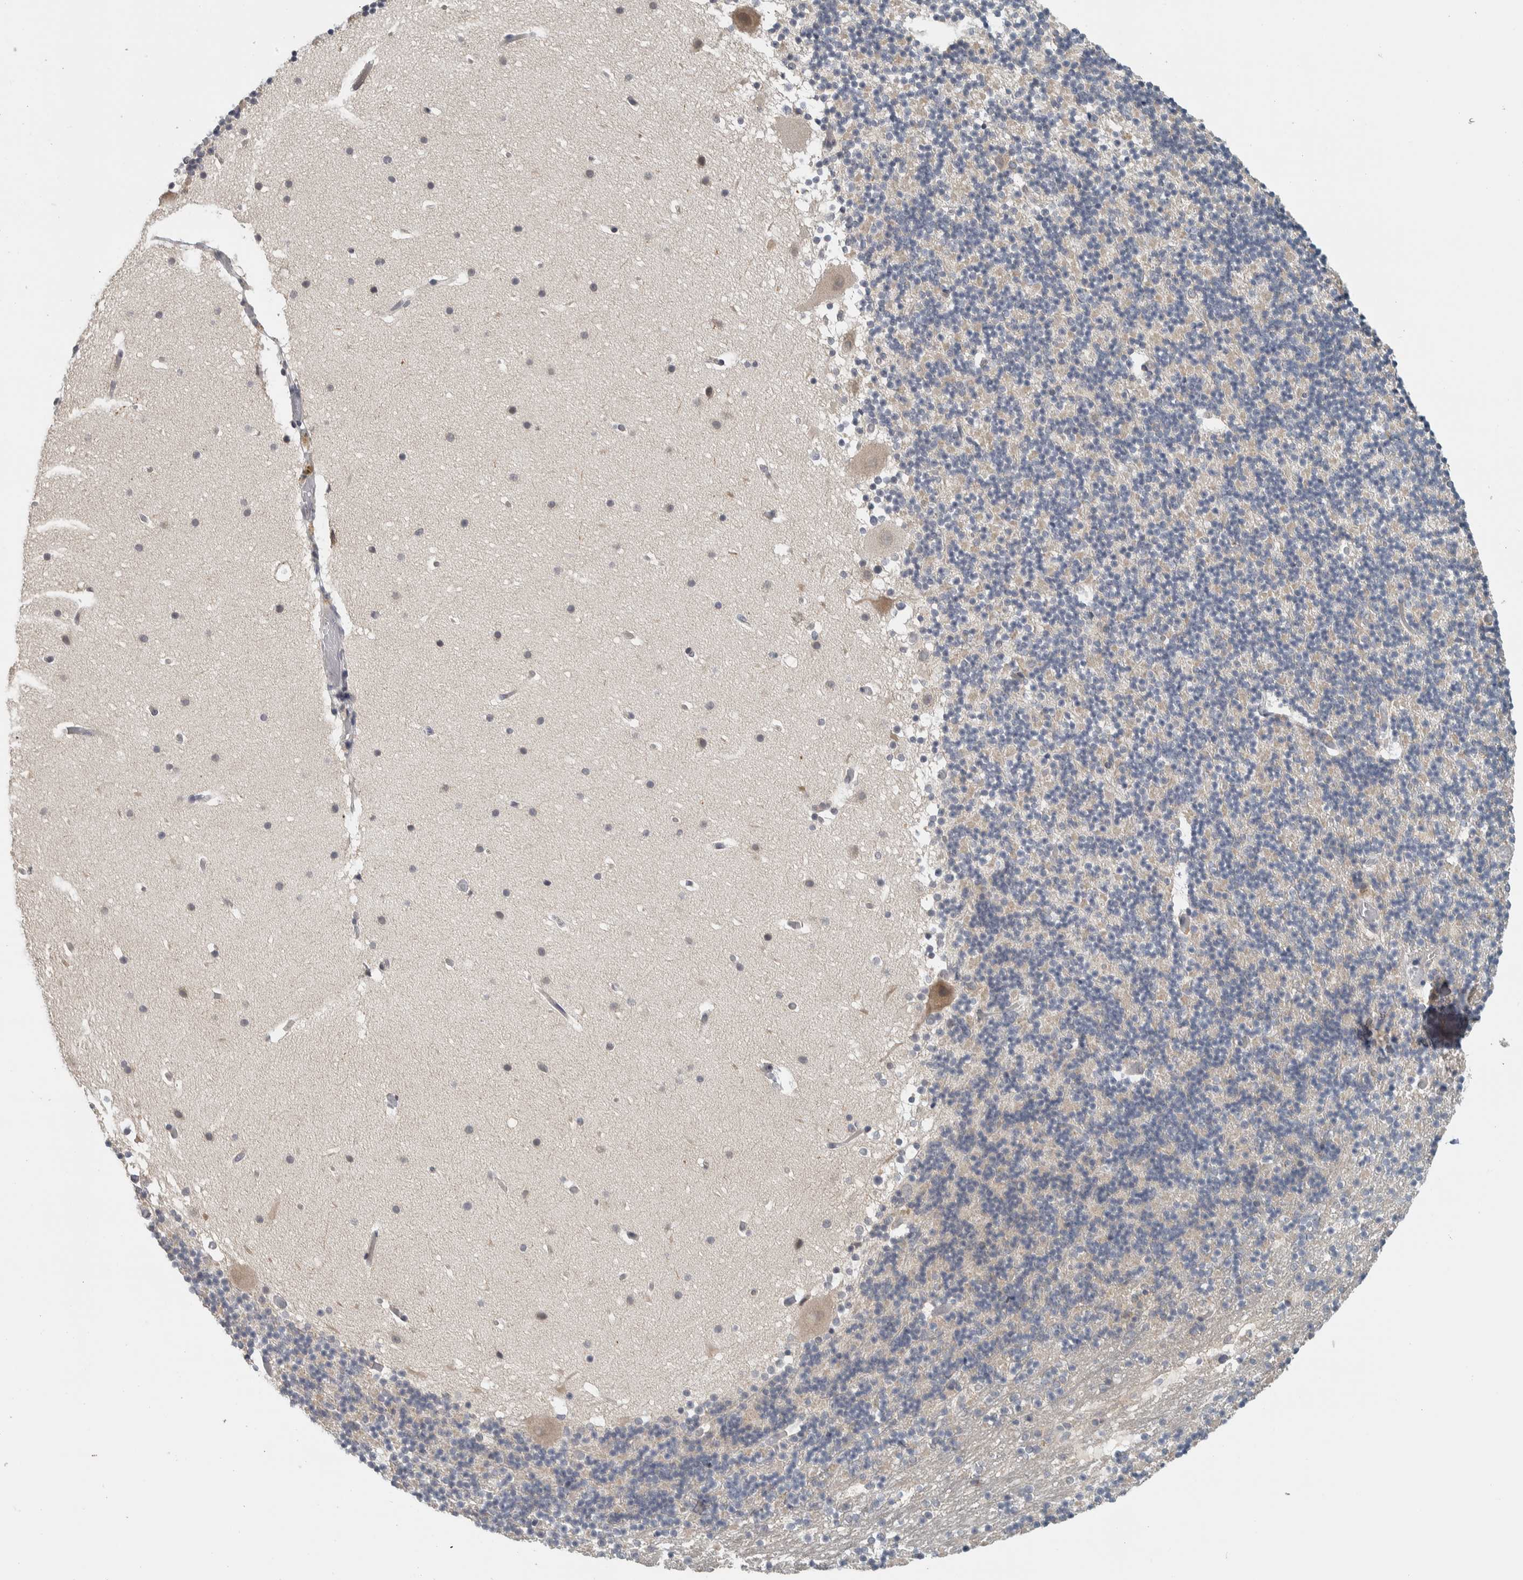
{"staining": {"intensity": "negative", "quantity": "none", "location": "none"}, "tissue": "cerebellum", "cell_type": "Cells in granular layer", "image_type": "normal", "snomed": [{"axis": "morphology", "description": "Normal tissue, NOS"}, {"axis": "topography", "description": "Cerebellum"}], "caption": "This is an immunohistochemistry (IHC) image of unremarkable human cerebellum. There is no expression in cells in granular layer.", "gene": "AFP", "patient": {"sex": "male", "age": 57}}